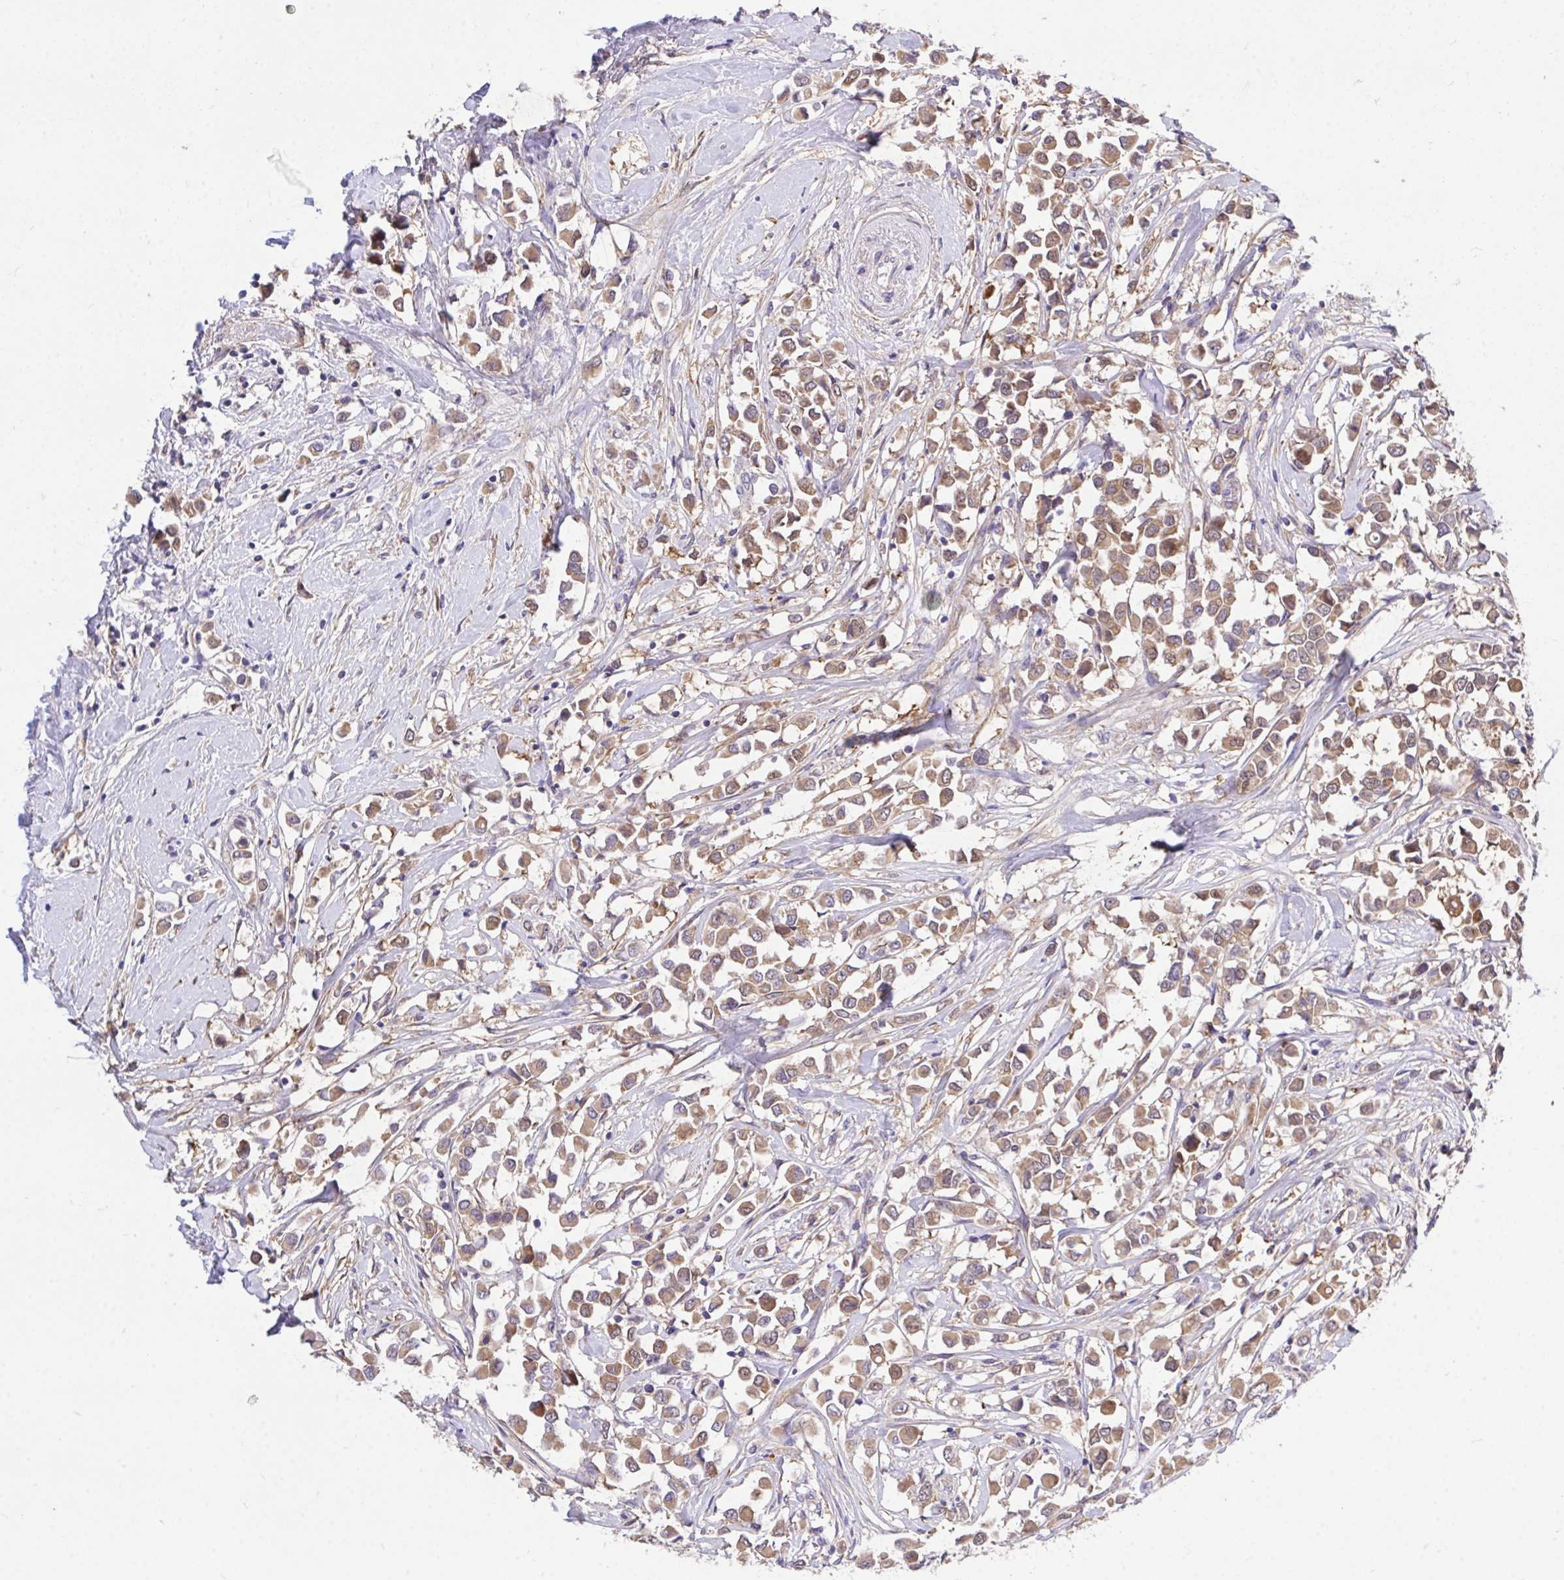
{"staining": {"intensity": "moderate", "quantity": ">75%", "location": "cytoplasmic/membranous"}, "tissue": "breast cancer", "cell_type": "Tumor cells", "image_type": "cancer", "snomed": [{"axis": "morphology", "description": "Duct carcinoma"}, {"axis": "topography", "description": "Breast"}], "caption": "An image of human breast infiltrating ductal carcinoma stained for a protein exhibits moderate cytoplasmic/membranous brown staining in tumor cells. (DAB = brown stain, brightfield microscopy at high magnification).", "gene": "MPC2", "patient": {"sex": "female", "age": 61}}